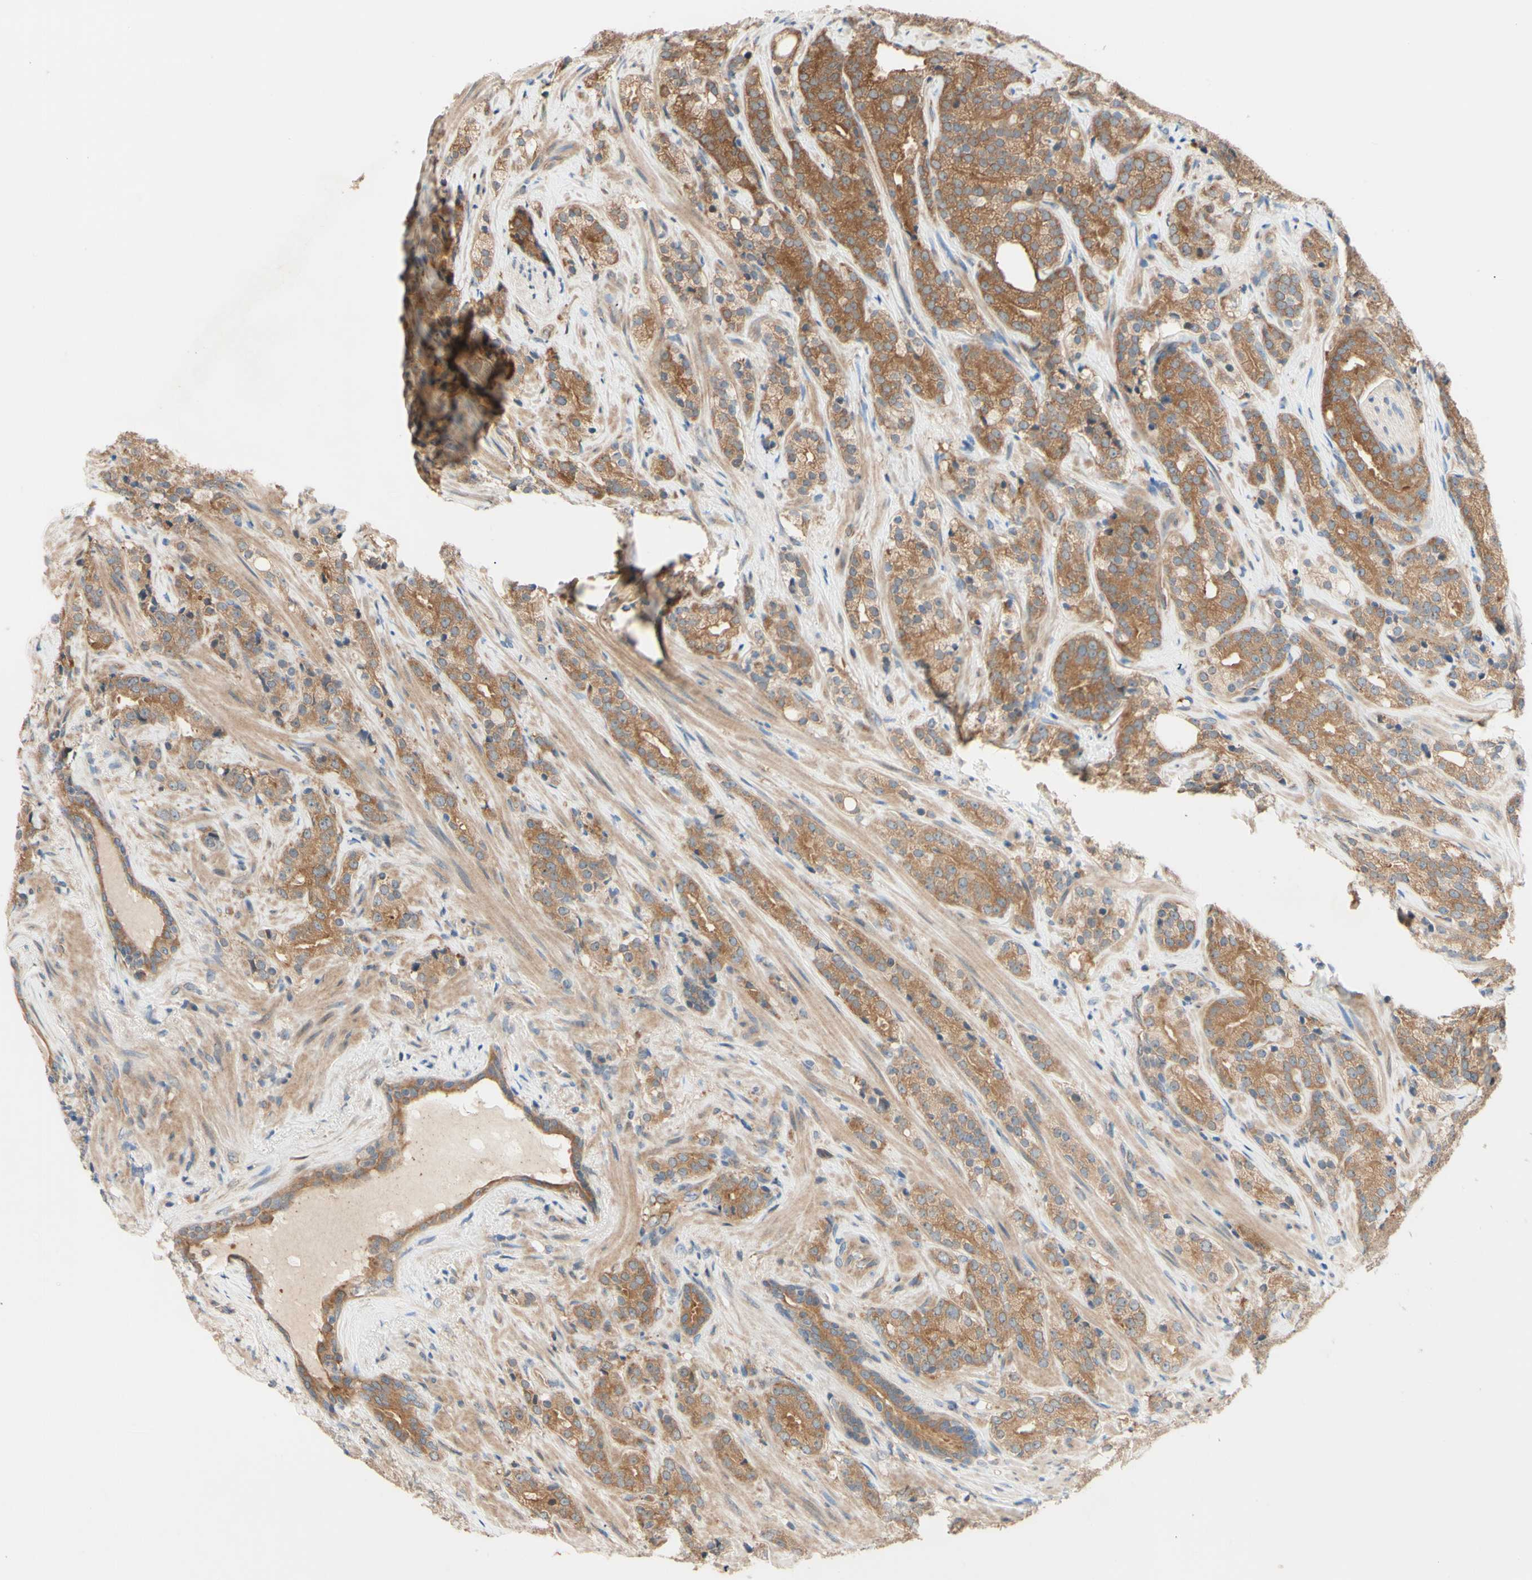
{"staining": {"intensity": "moderate", "quantity": ">75%", "location": "cytoplasmic/membranous"}, "tissue": "prostate cancer", "cell_type": "Tumor cells", "image_type": "cancer", "snomed": [{"axis": "morphology", "description": "Adenocarcinoma, High grade"}, {"axis": "topography", "description": "Prostate"}], "caption": "High-magnification brightfield microscopy of adenocarcinoma (high-grade) (prostate) stained with DAB (3,3'-diaminobenzidine) (brown) and counterstained with hematoxylin (blue). tumor cells exhibit moderate cytoplasmic/membranous expression is identified in about>75% of cells.", "gene": "DYNLRB1", "patient": {"sex": "male", "age": 71}}